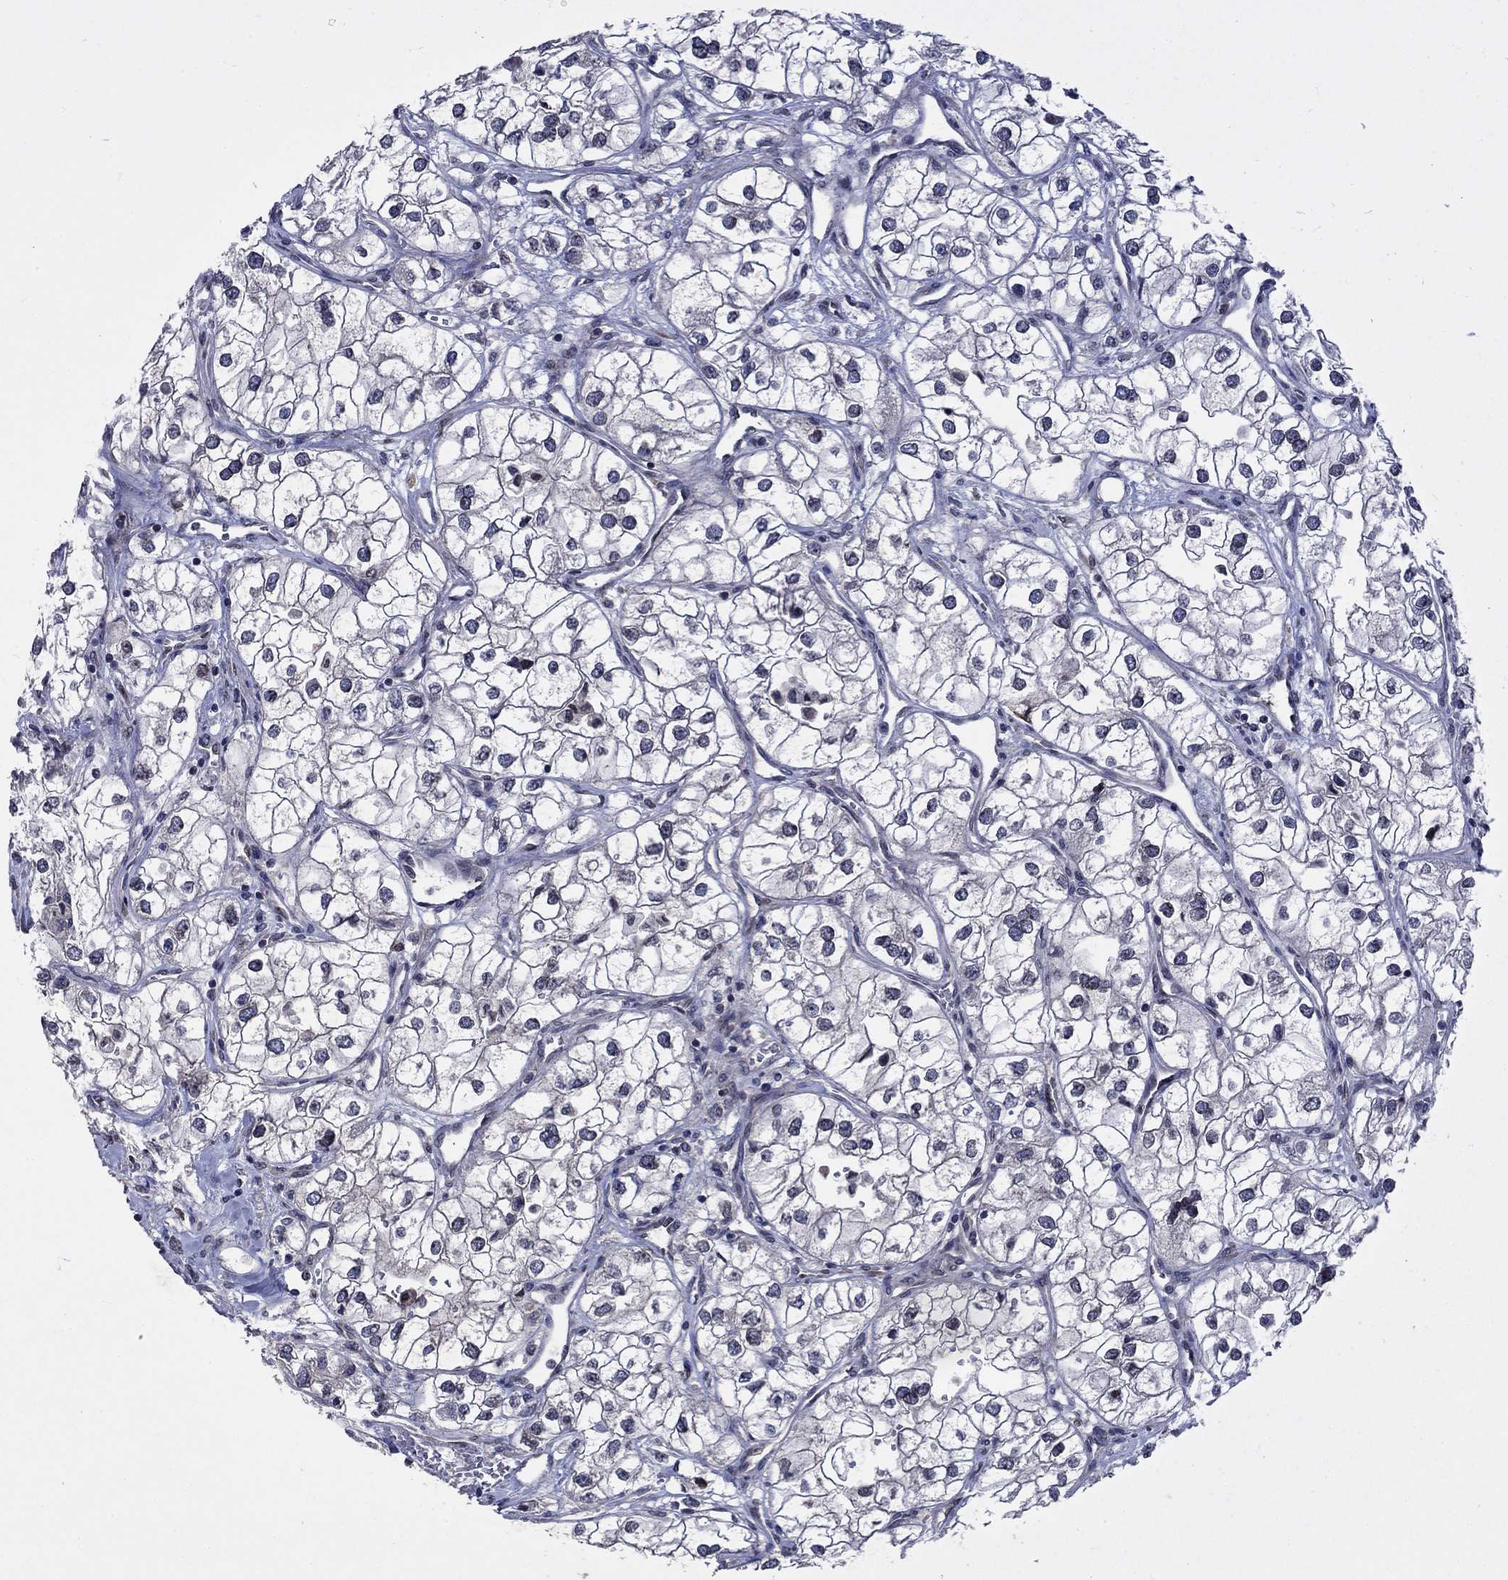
{"staining": {"intensity": "negative", "quantity": "none", "location": "none"}, "tissue": "renal cancer", "cell_type": "Tumor cells", "image_type": "cancer", "snomed": [{"axis": "morphology", "description": "Adenocarcinoma, NOS"}, {"axis": "topography", "description": "Kidney"}], "caption": "Immunohistochemical staining of renal cancer (adenocarcinoma) reveals no significant positivity in tumor cells. Nuclei are stained in blue.", "gene": "CETN3", "patient": {"sex": "male", "age": 59}}